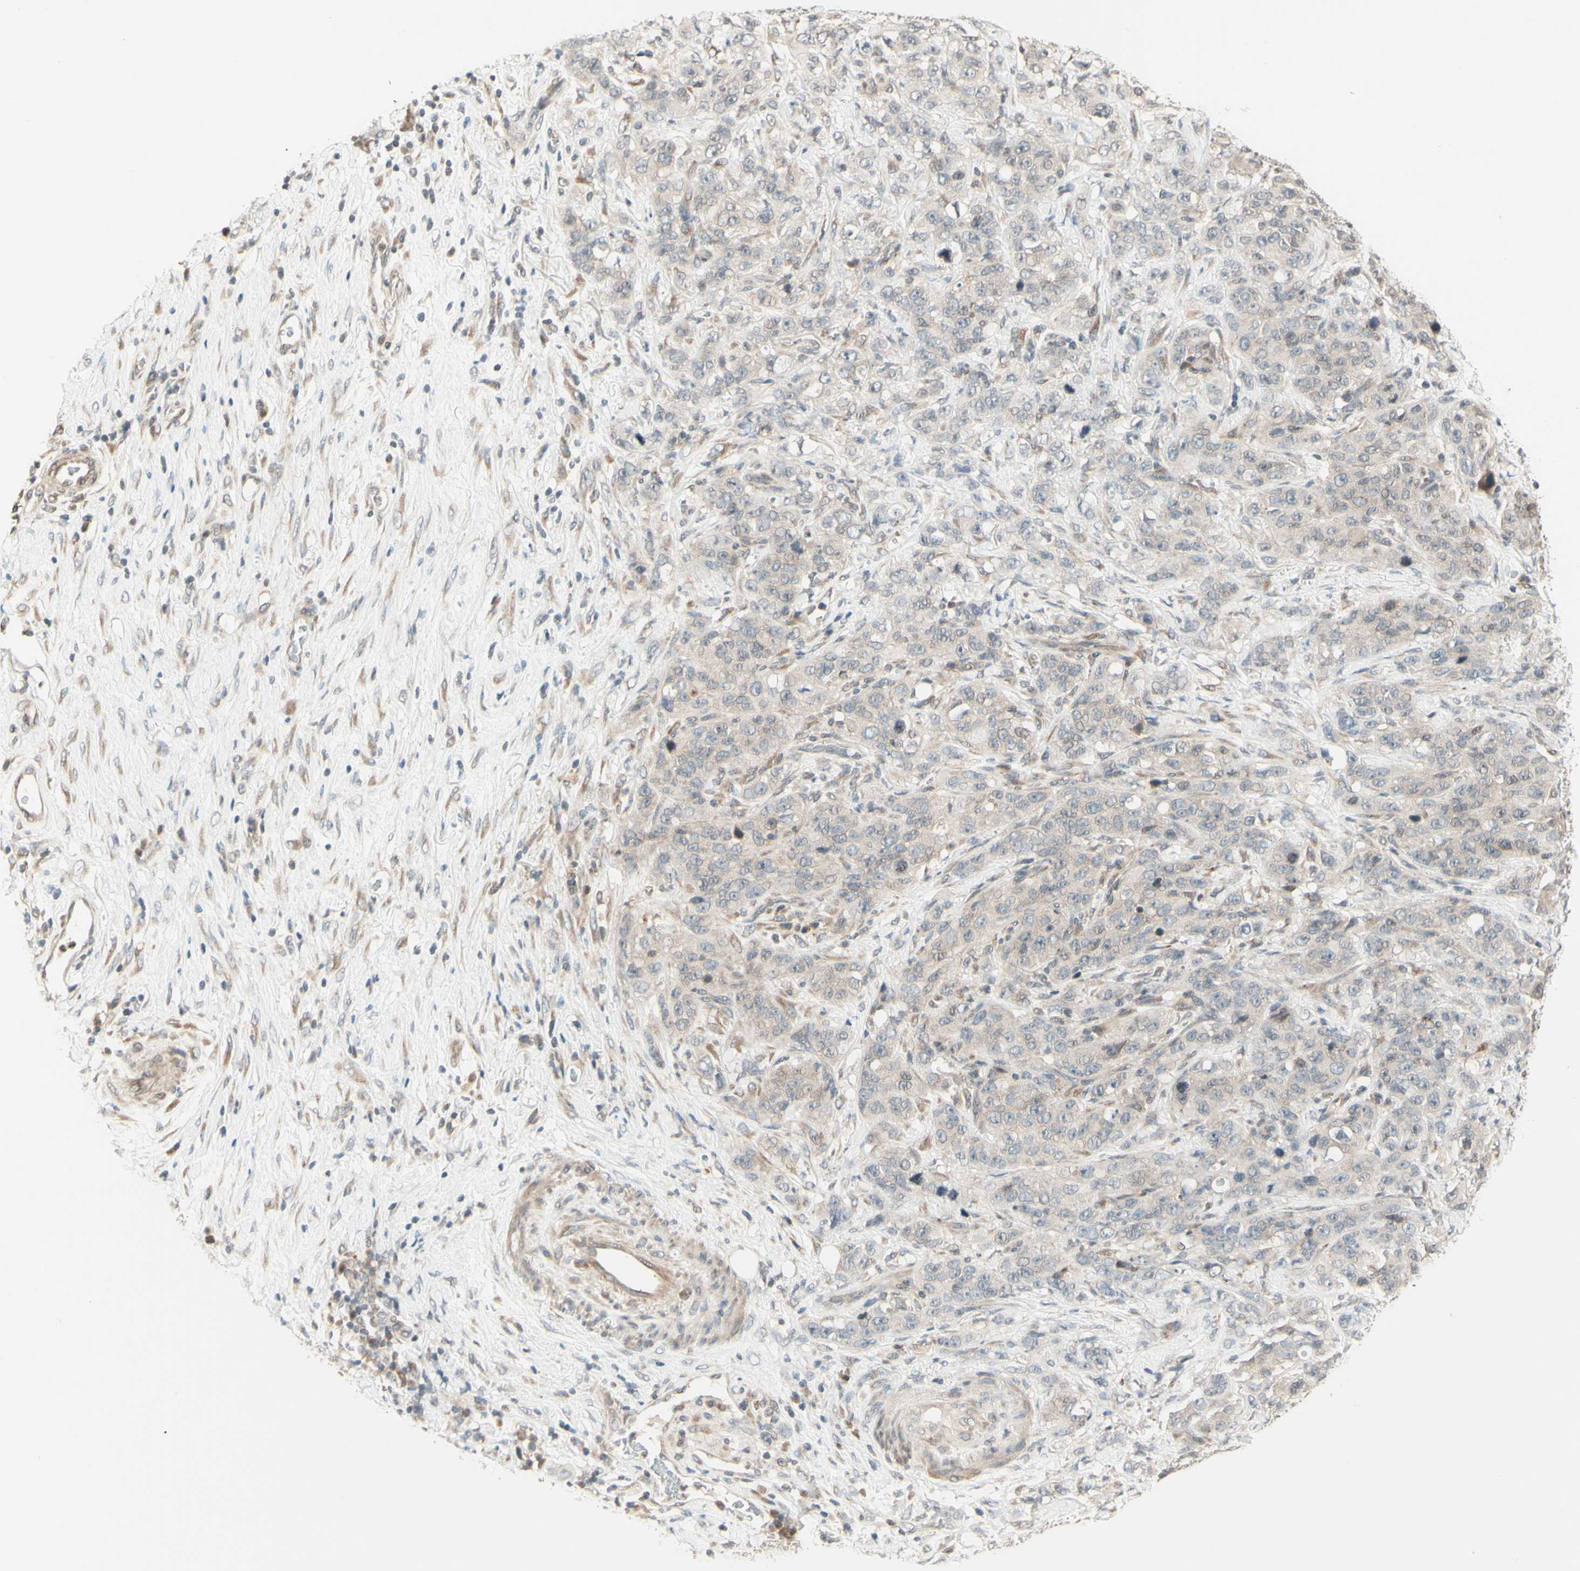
{"staining": {"intensity": "weak", "quantity": ">75%", "location": "cytoplasmic/membranous"}, "tissue": "stomach cancer", "cell_type": "Tumor cells", "image_type": "cancer", "snomed": [{"axis": "morphology", "description": "Adenocarcinoma, NOS"}, {"axis": "topography", "description": "Stomach"}], "caption": "Stomach cancer stained with immunohistochemistry (IHC) demonstrates weak cytoplasmic/membranous expression in about >75% of tumor cells. (IHC, brightfield microscopy, high magnification).", "gene": "ZW10", "patient": {"sex": "male", "age": 48}}